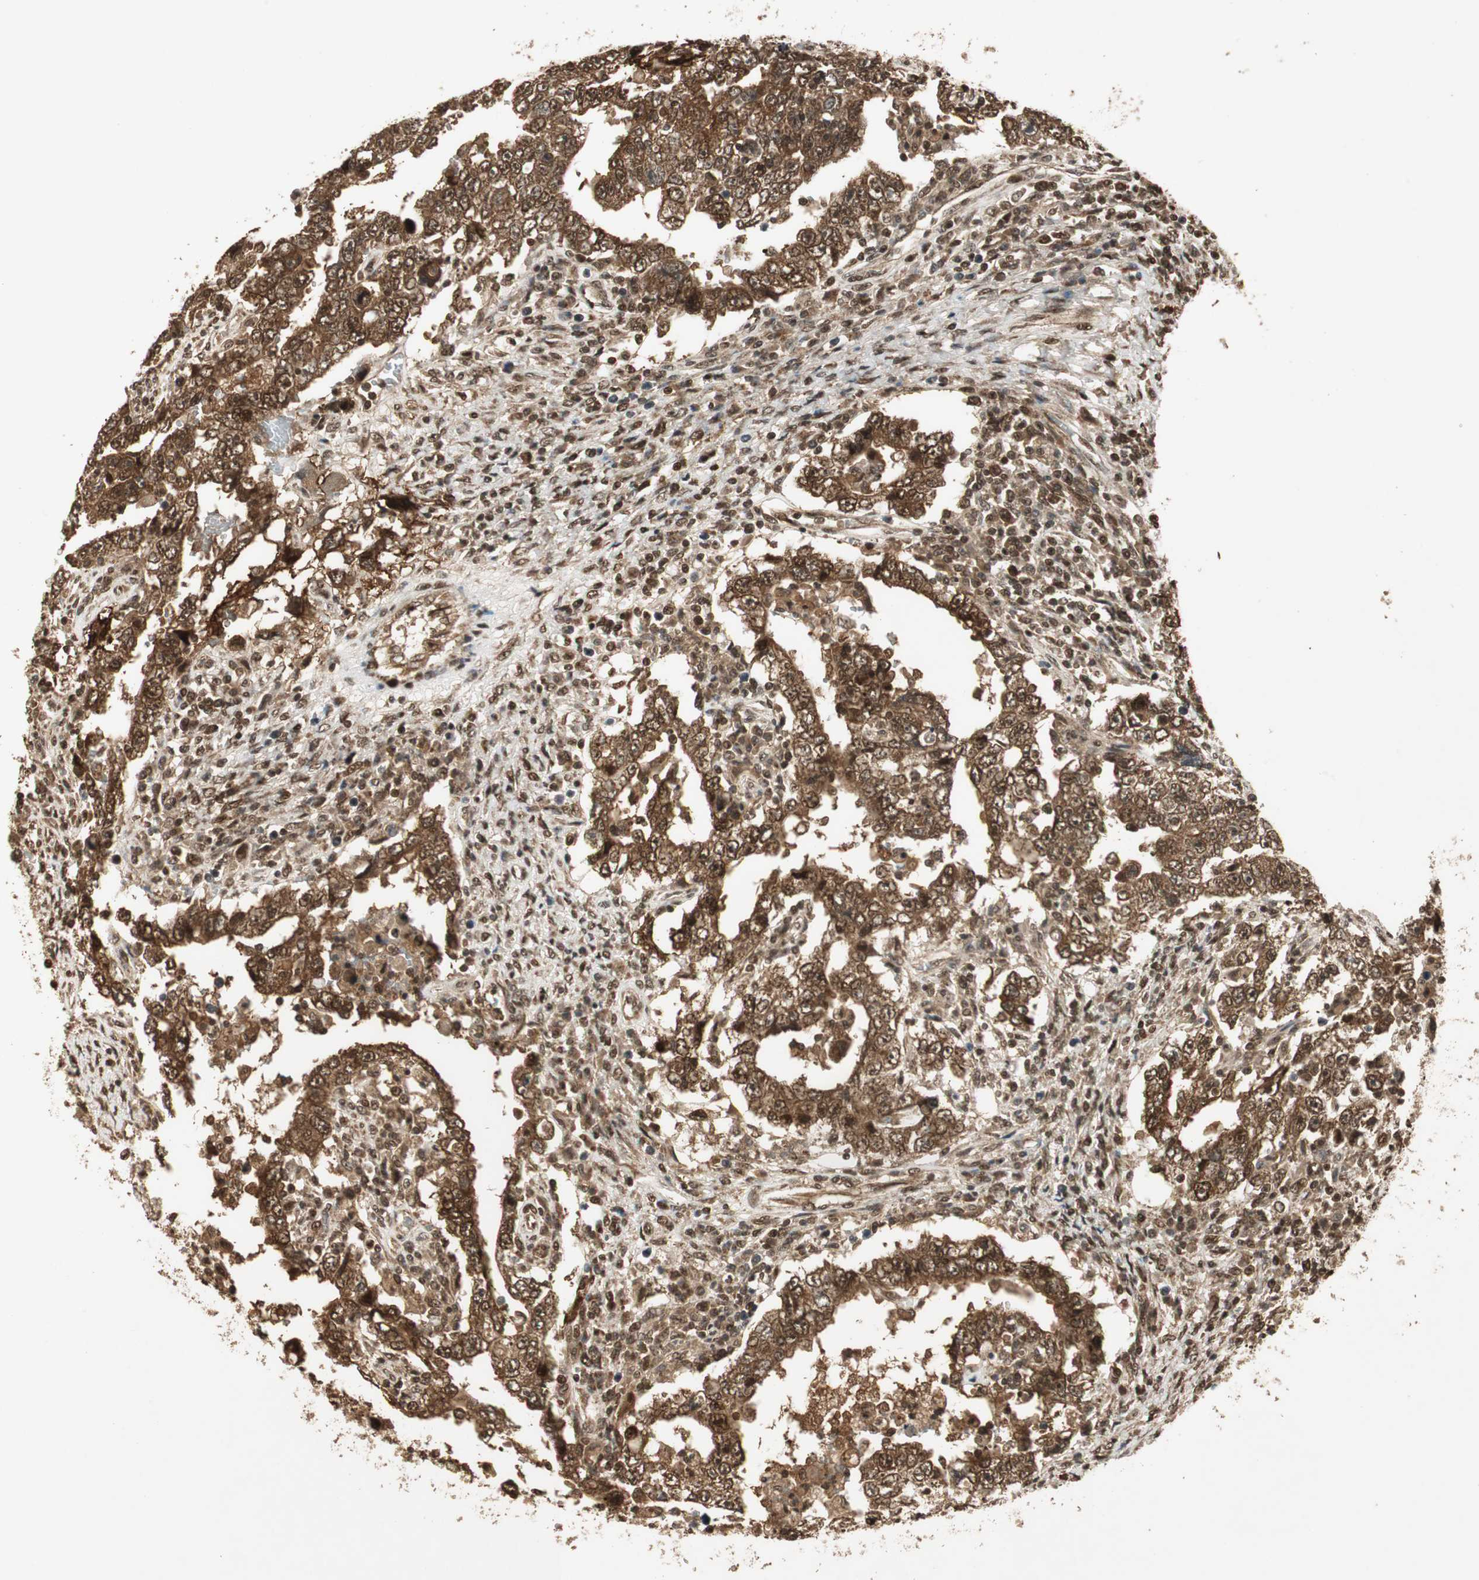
{"staining": {"intensity": "strong", "quantity": ">75%", "location": "cytoplasmic/membranous,nuclear"}, "tissue": "testis cancer", "cell_type": "Tumor cells", "image_type": "cancer", "snomed": [{"axis": "morphology", "description": "Carcinoma, Embryonal, NOS"}, {"axis": "topography", "description": "Testis"}], "caption": "The micrograph reveals a brown stain indicating the presence of a protein in the cytoplasmic/membranous and nuclear of tumor cells in testis cancer (embryonal carcinoma). The staining was performed using DAB to visualize the protein expression in brown, while the nuclei were stained in blue with hematoxylin (Magnification: 20x).", "gene": "RPA3", "patient": {"sex": "male", "age": 26}}